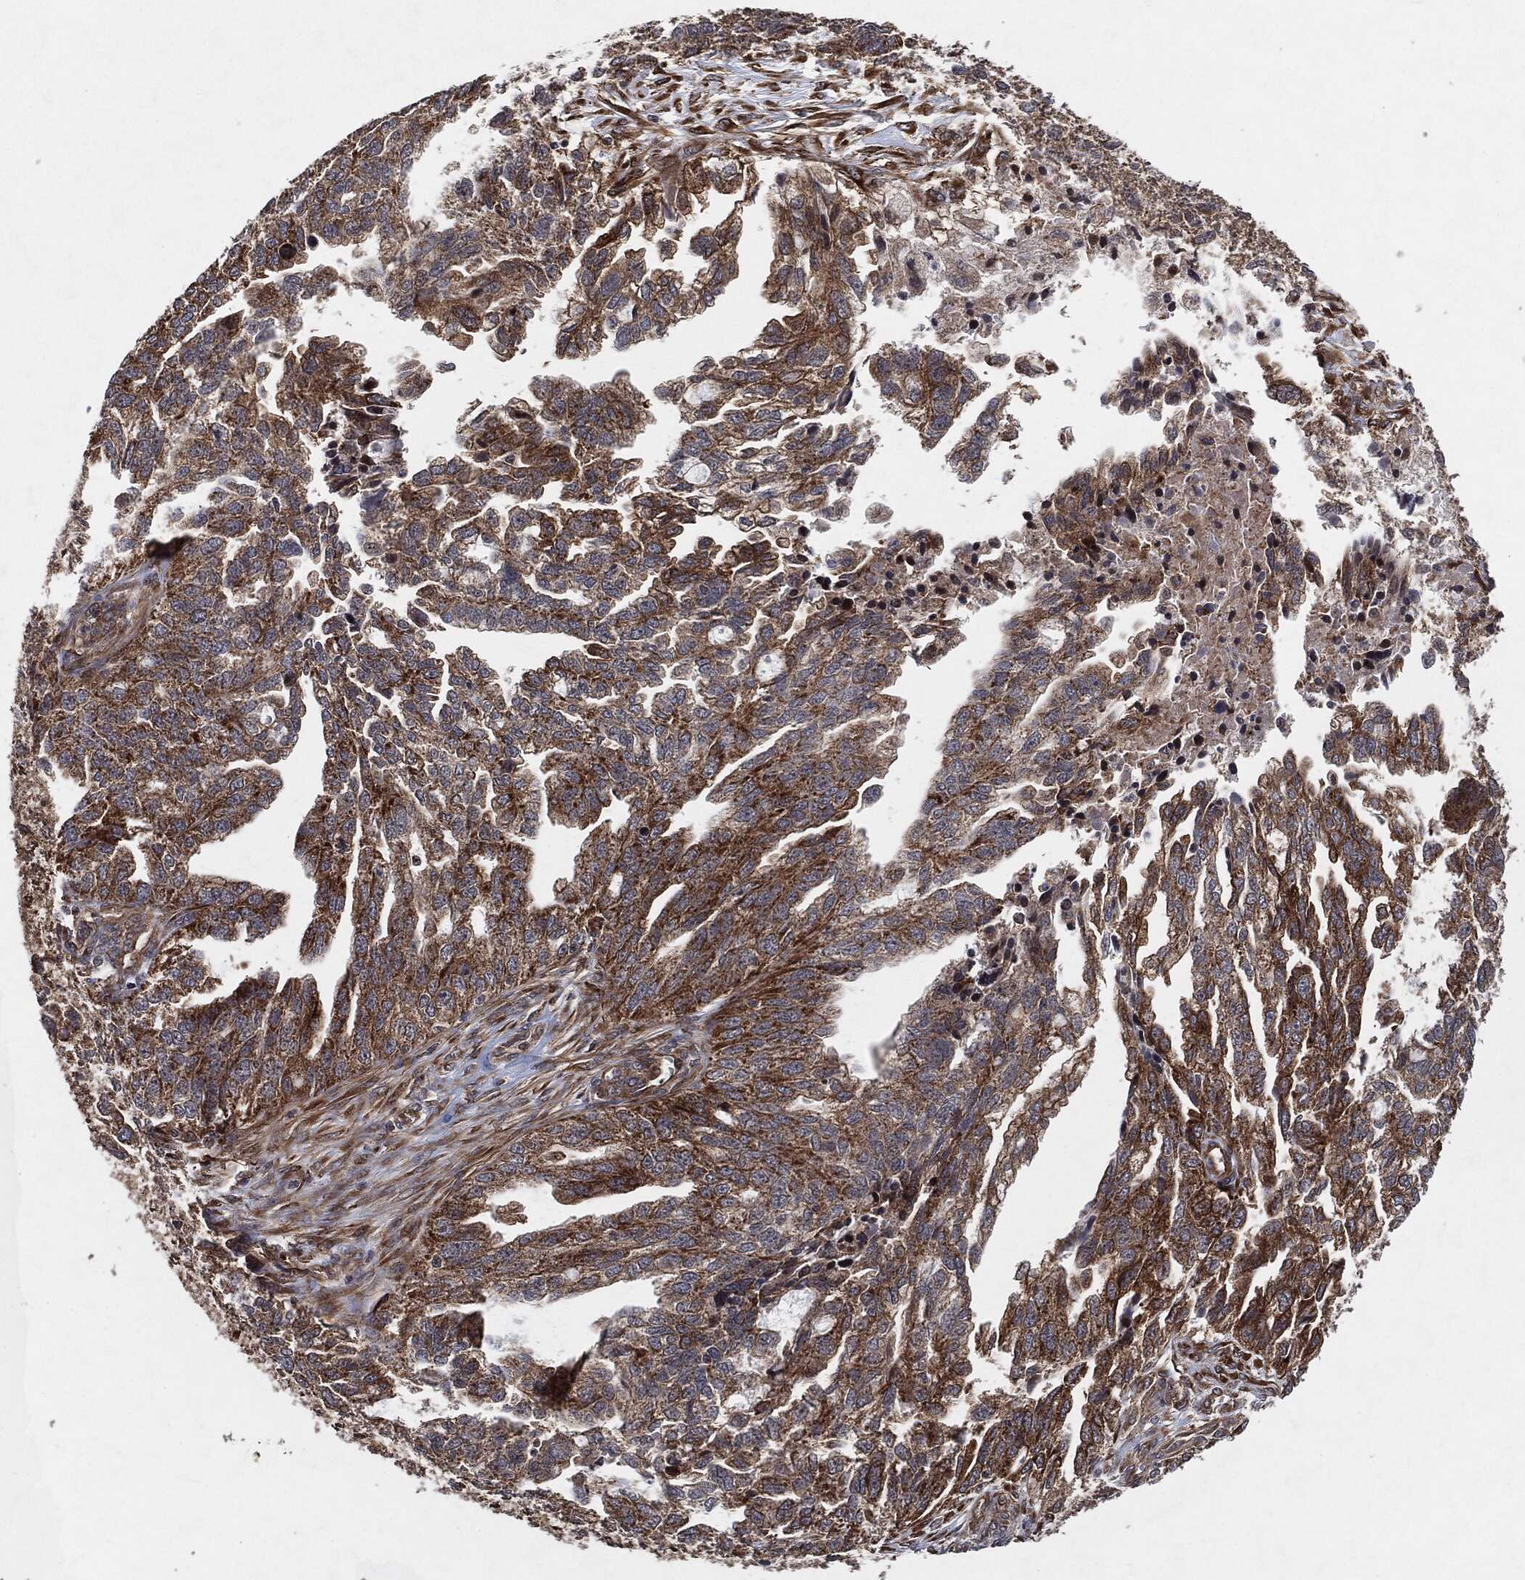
{"staining": {"intensity": "strong", "quantity": "25%-75%", "location": "cytoplasmic/membranous"}, "tissue": "ovarian cancer", "cell_type": "Tumor cells", "image_type": "cancer", "snomed": [{"axis": "morphology", "description": "Cystadenocarcinoma, serous, NOS"}, {"axis": "topography", "description": "Ovary"}], "caption": "Immunohistochemistry (IHC) (DAB) staining of ovarian cancer exhibits strong cytoplasmic/membranous protein staining in about 25%-75% of tumor cells. (DAB (3,3'-diaminobenzidine) IHC with brightfield microscopy, high magnification).", "gene": "BCAR1", "patient": {"sex": "female", "age": 51}}